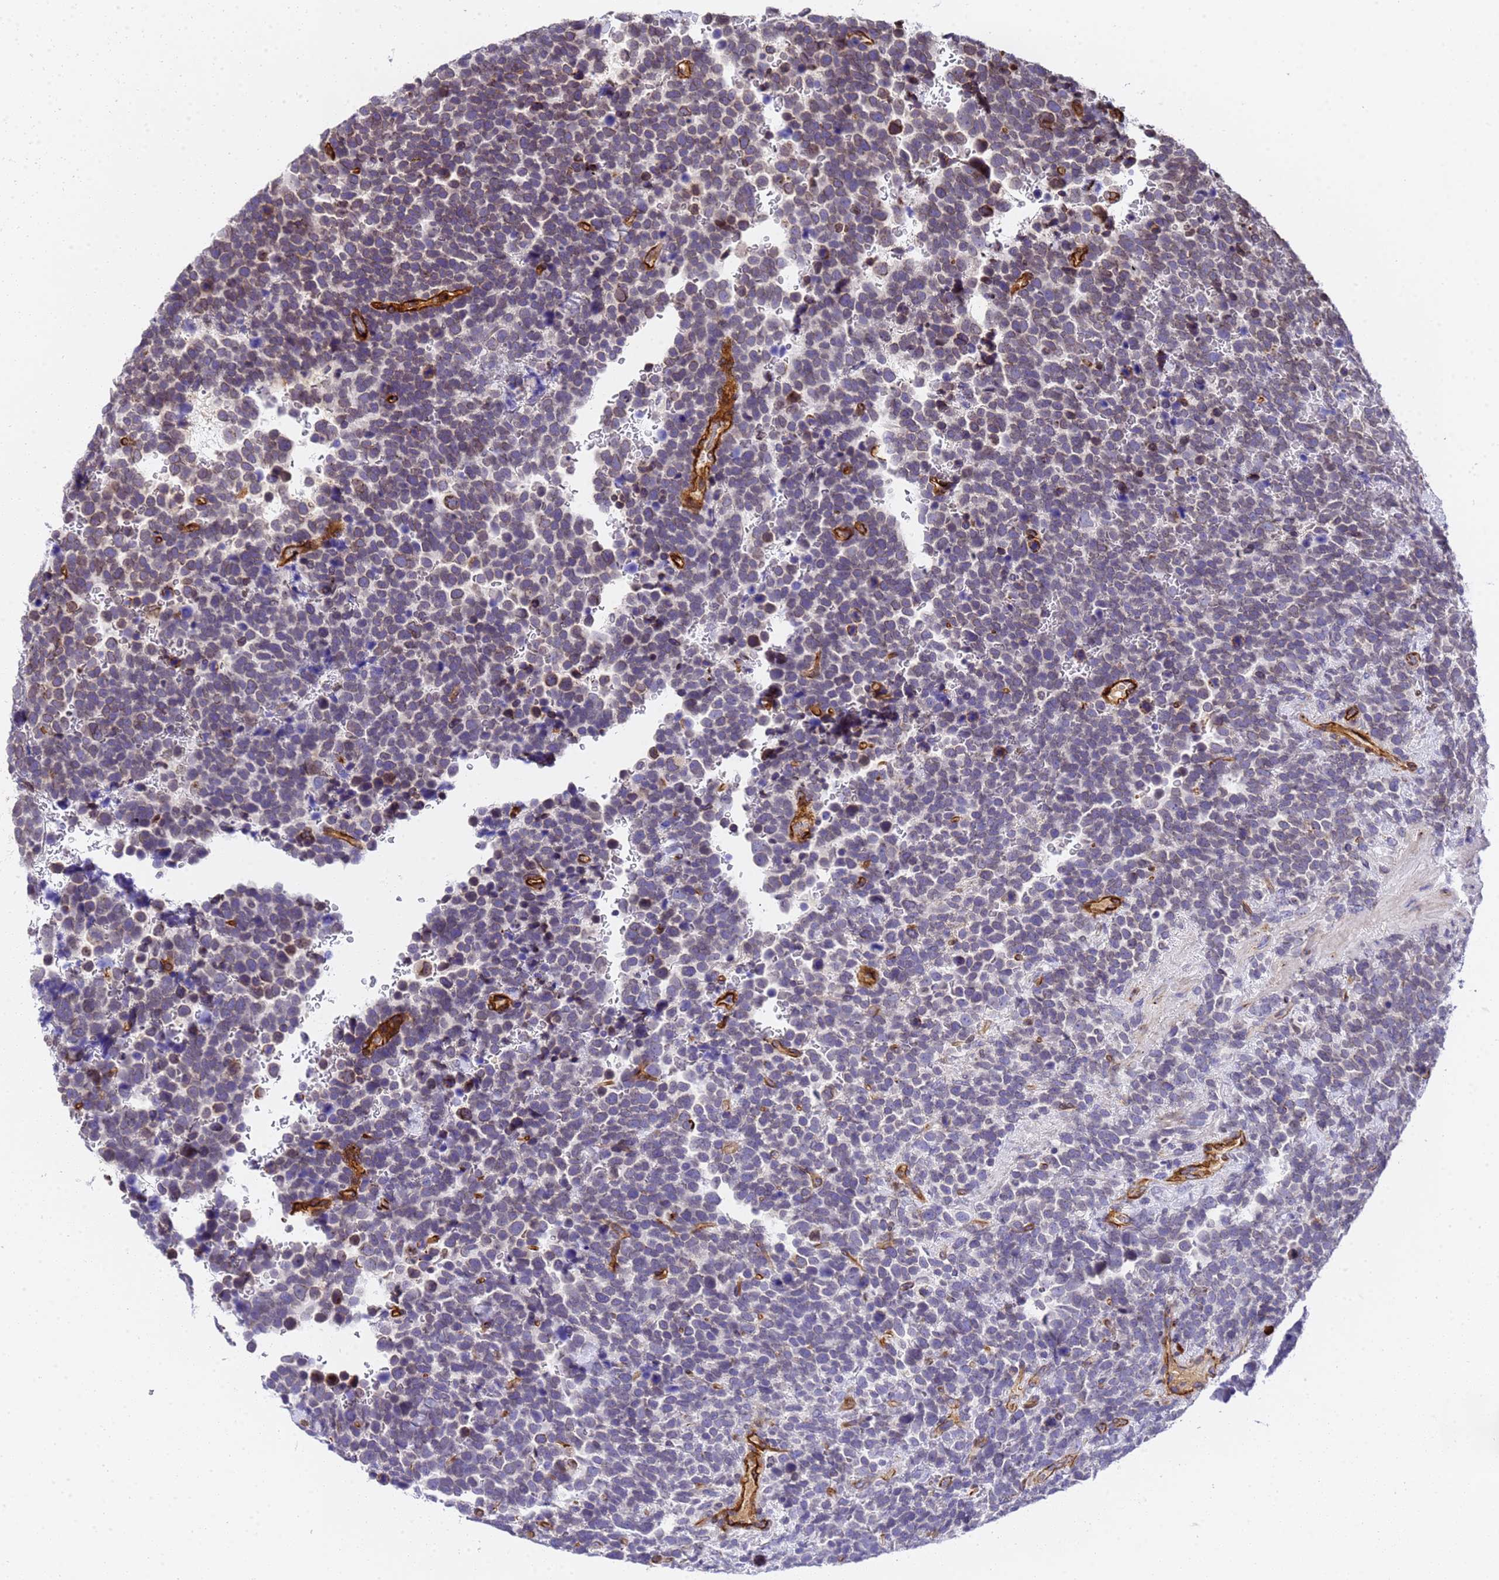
{"staining": {"intensity": "negative", "quantity": "none", "location": "none"}, "tissue": "urothelial cancer", "cell_type": "Tumor cells", "image_type": "cancer", "snomed": [{"axis": "morphology", "description": "Urothelial carcinoma, High grade"}, {"axis": "topography", "description": "Urinary bladder"}], "caption": "Urothelial cancer was stained to show a protein in brown. There is no significant expression in tumor cells.", "gene": "IGFBP7", "patient": {"sex": "female", "age": 82}}